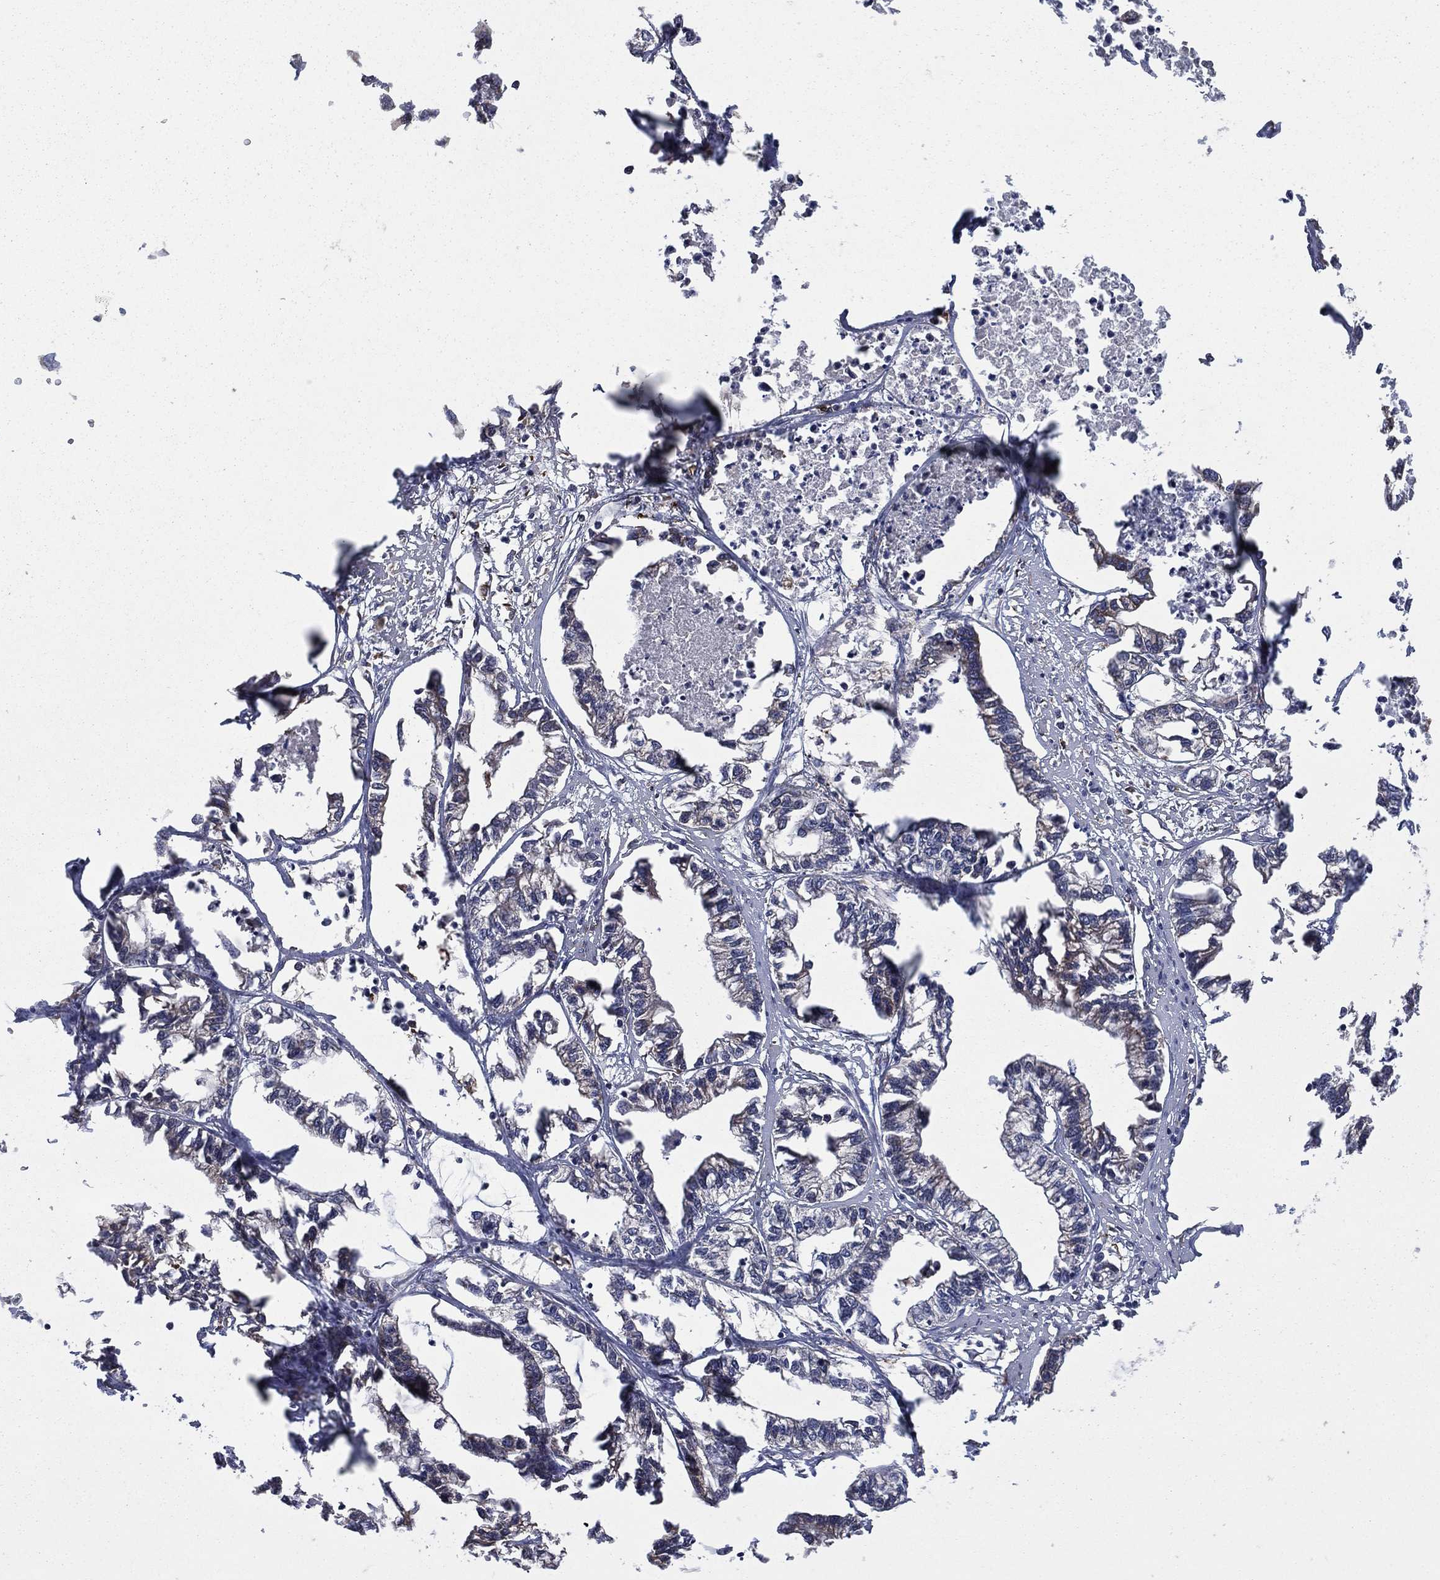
{"staining": {"intensity": "moderate", "quantity": "<25%", "location": "cytoplasmic/membranous"}, "tissue": "stomach cancer", "cell_type": "Tumor cells", "image_type": "cancer", "snomed": [{"axis": "morphology", "description": "Adenocarcinoma, NOS"}, {"axis": "topography", "description": "Stomach"}], "caption": "Protein analysis of stomach cancer (adenocarcinoma) tissue reveals moderate cytoplasmic/membranous expression in approximately <25% of tumor cells.", "gene": "C2orf76", "patient": {"sex": "male", "age": 83}}